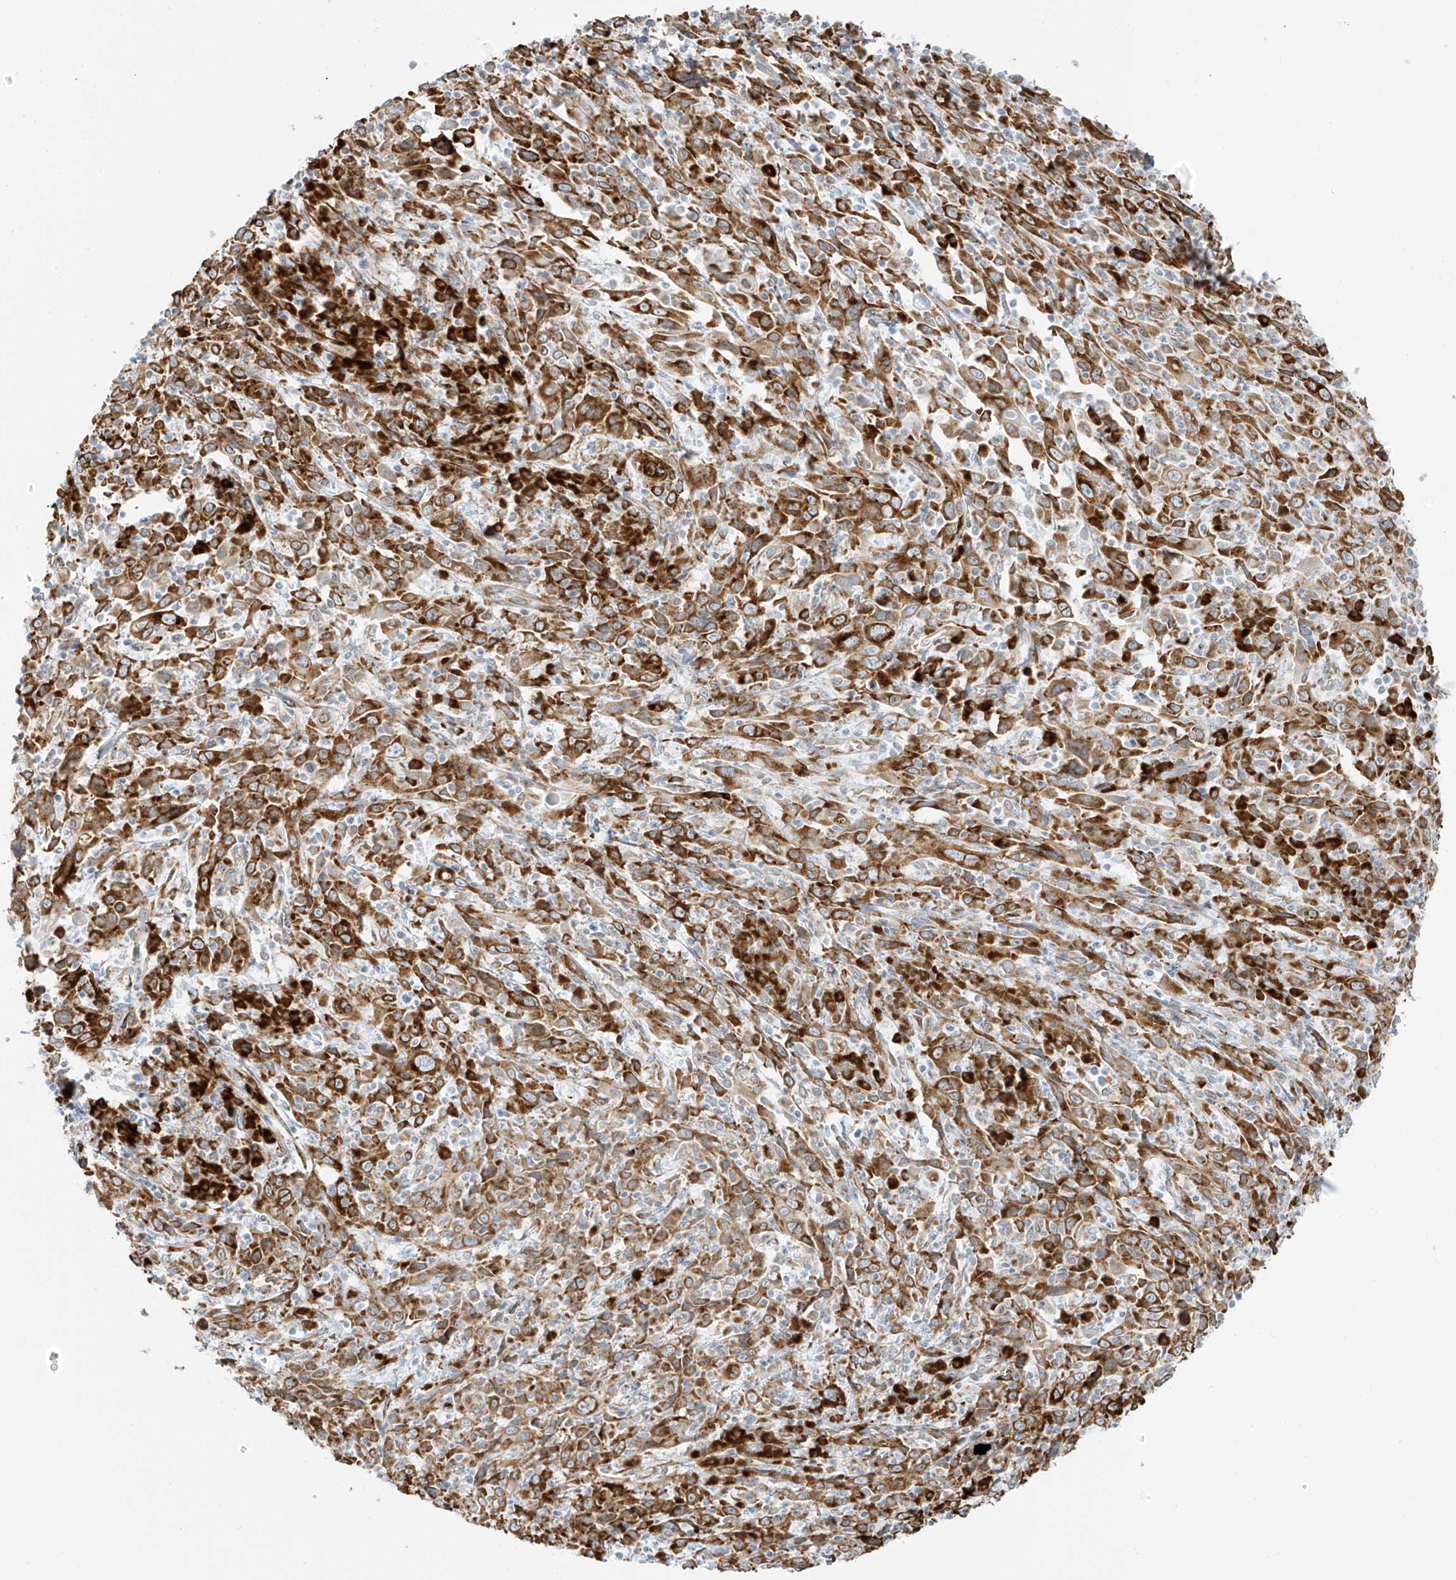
{"staining": {"intensity": "strong", "quantity": ">75%", "location": "cytoplasmic/membranous"}, "tissue": "cervical cancer", "cell_type": "Tumor cells", "image_type": "cancer", "snomed": [{"axis": "morphology", "description": "Squamous cell carcinoma, NOS"}, {"axis": "topography", "description": "Cervix"}], "caption": "Strong cytoplasmic/membranous positivity is present in about >75% of tumor cells in squamous cell carcinoma (cervical).", "gene": "LRRC59", "patient": {"sex": "female", "age": 46}}